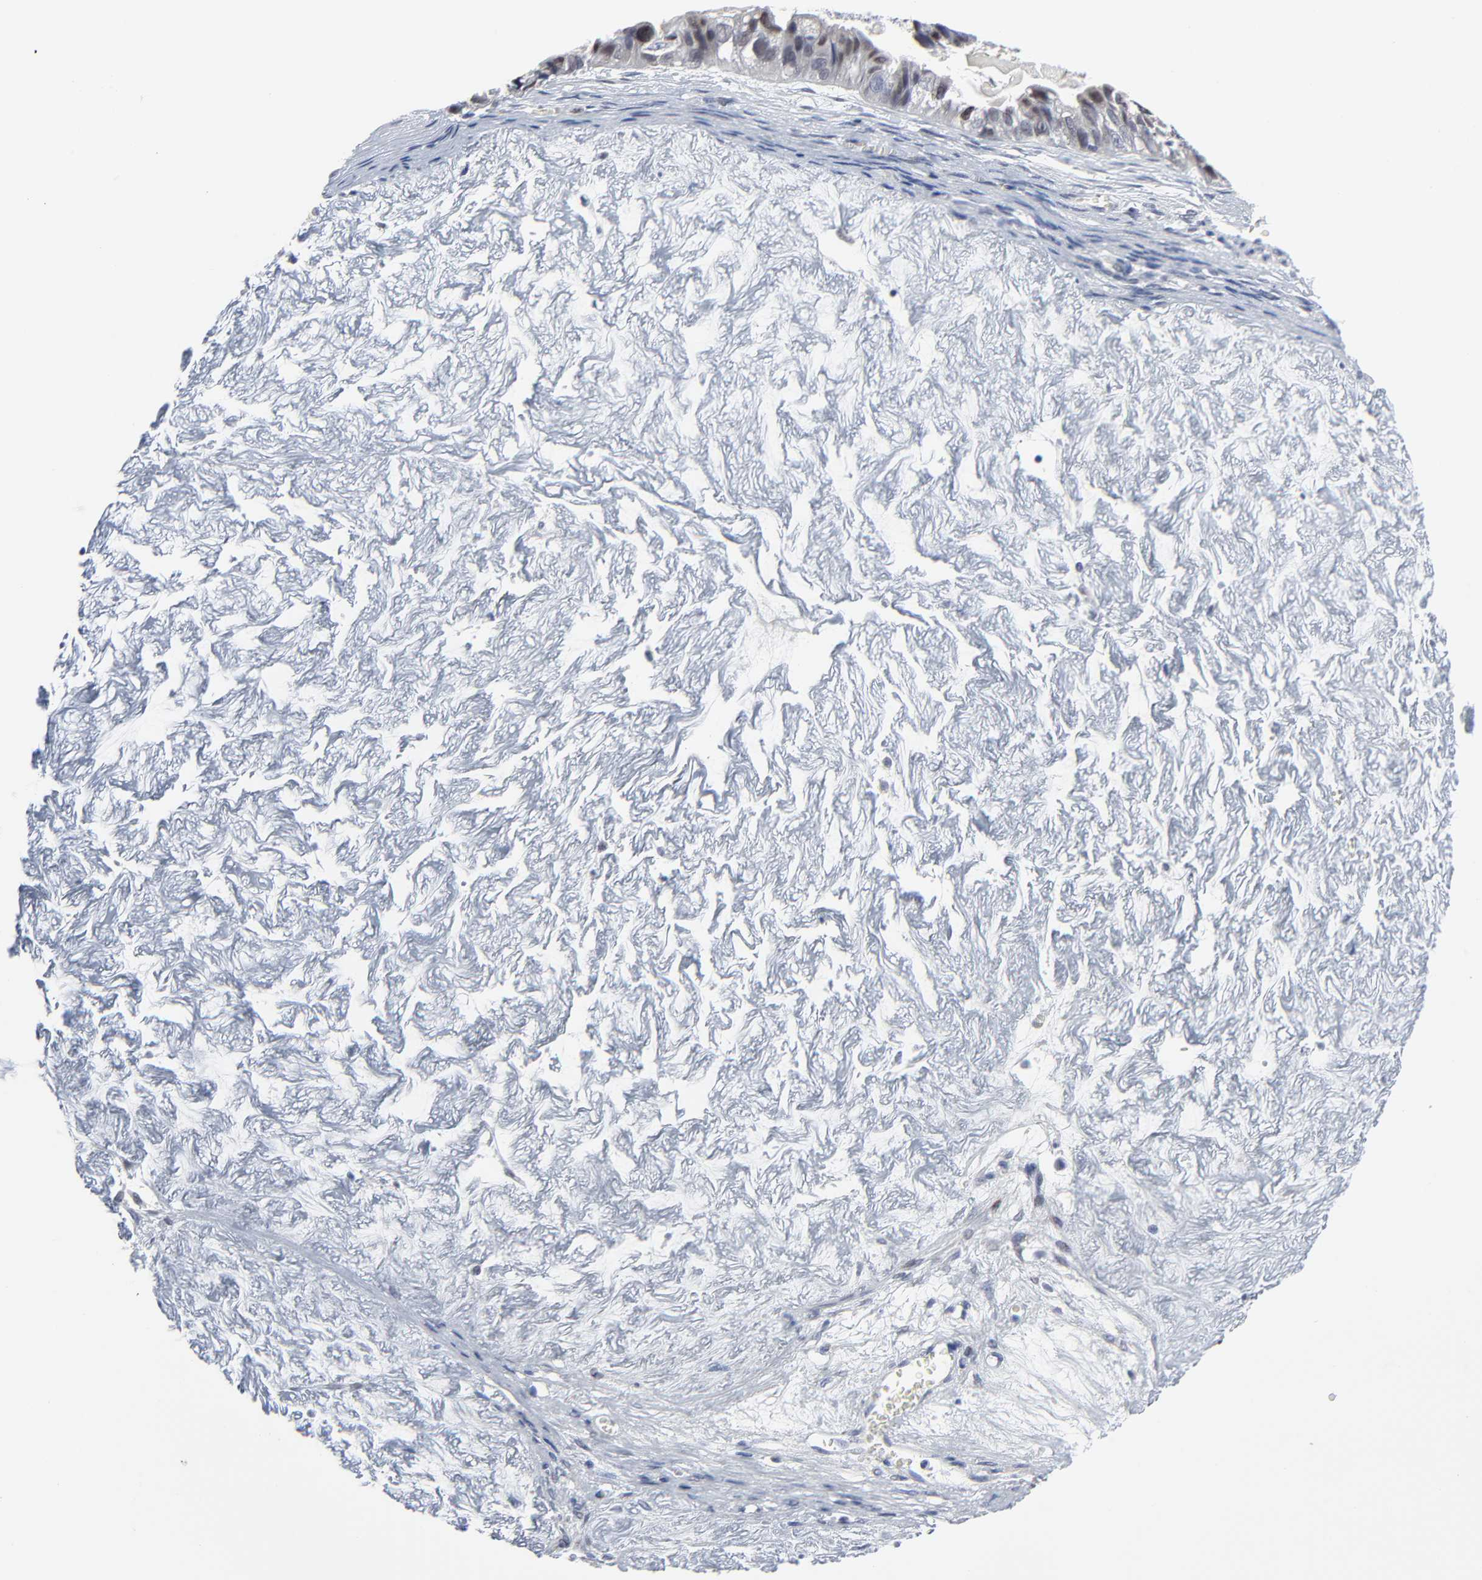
{"staining": {"intensity": "moderate", "quantity": ">75%", "location": "nuclear"}, "tissue": "ovarian cancer", "cell_type": "Tumor cells", "image_type": "cancer", "snomed": [{"axis": "morphology", "description": "Carcinoma, endometroid"}, {"axis": "topography", "description": "Ovary"}], "caption": "This is a micrograph of immunohistochemistry staining of ovarian cancer (endometroid carcinoma), which shows moderate expression in the nuclear of tumor cells.", "gene": "ZNF589", "patient": {"sex": "female", "age": 85}}